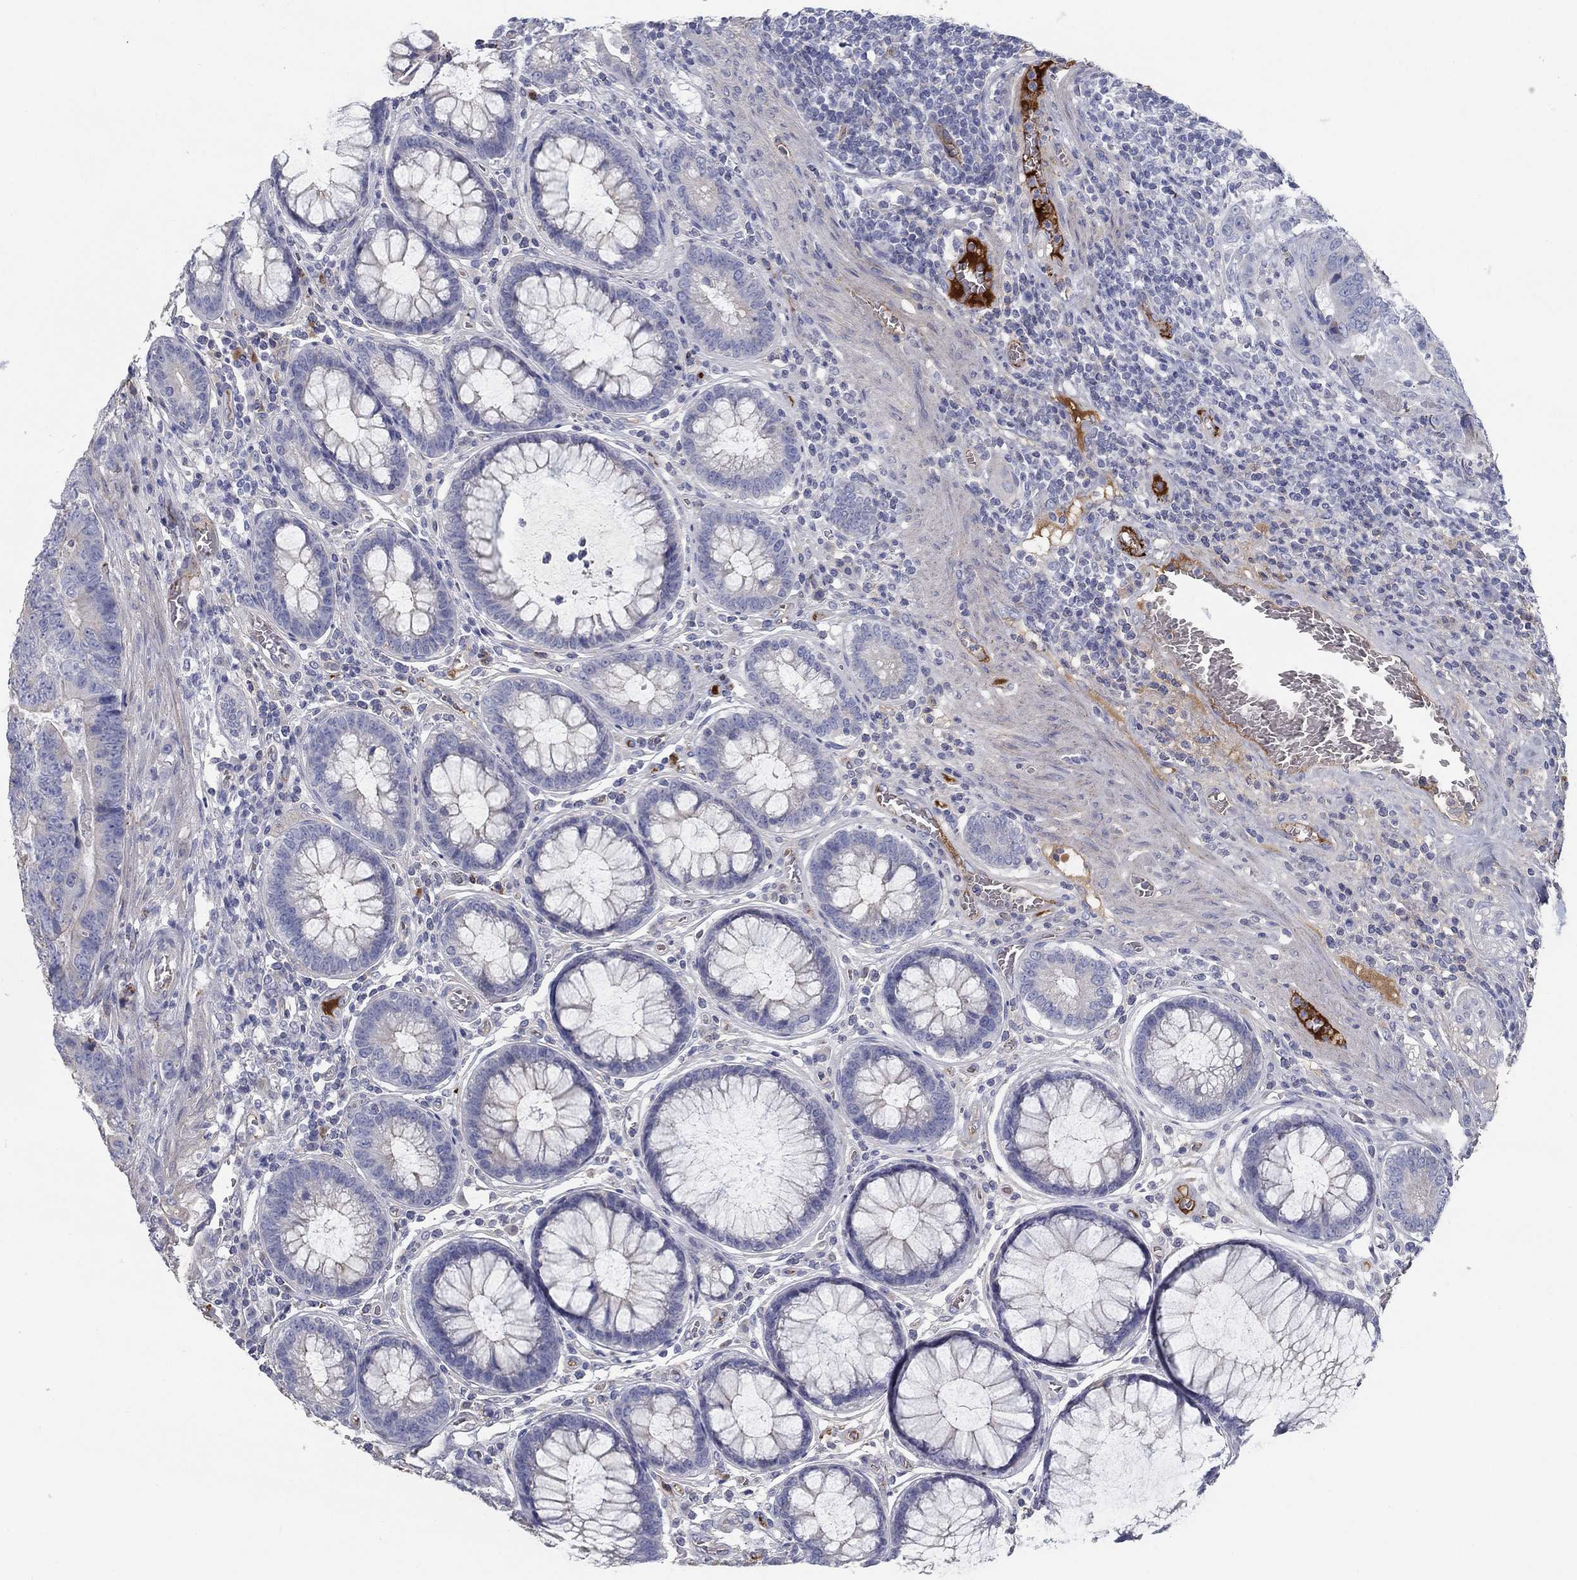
{"staining": {"intensity": "negative", "quantity": "none", "location": "none"}, "tissue": "colorectal cancer", "cell_type": "Tumor cells", "image_type": "cancer", "snomed": [{"axis": "morphology", "description": "Adenocarcinoma, NOS"}, {"axis": "topography", "description": "Colon"}], "caption": "Immunohistochemistry photomicrograph of colorectal cancer stained for a protein (brown), which reveals no staining in tumor cells.", "gene": "APOC3", "patient": {"sex": "female", "age": 48}}